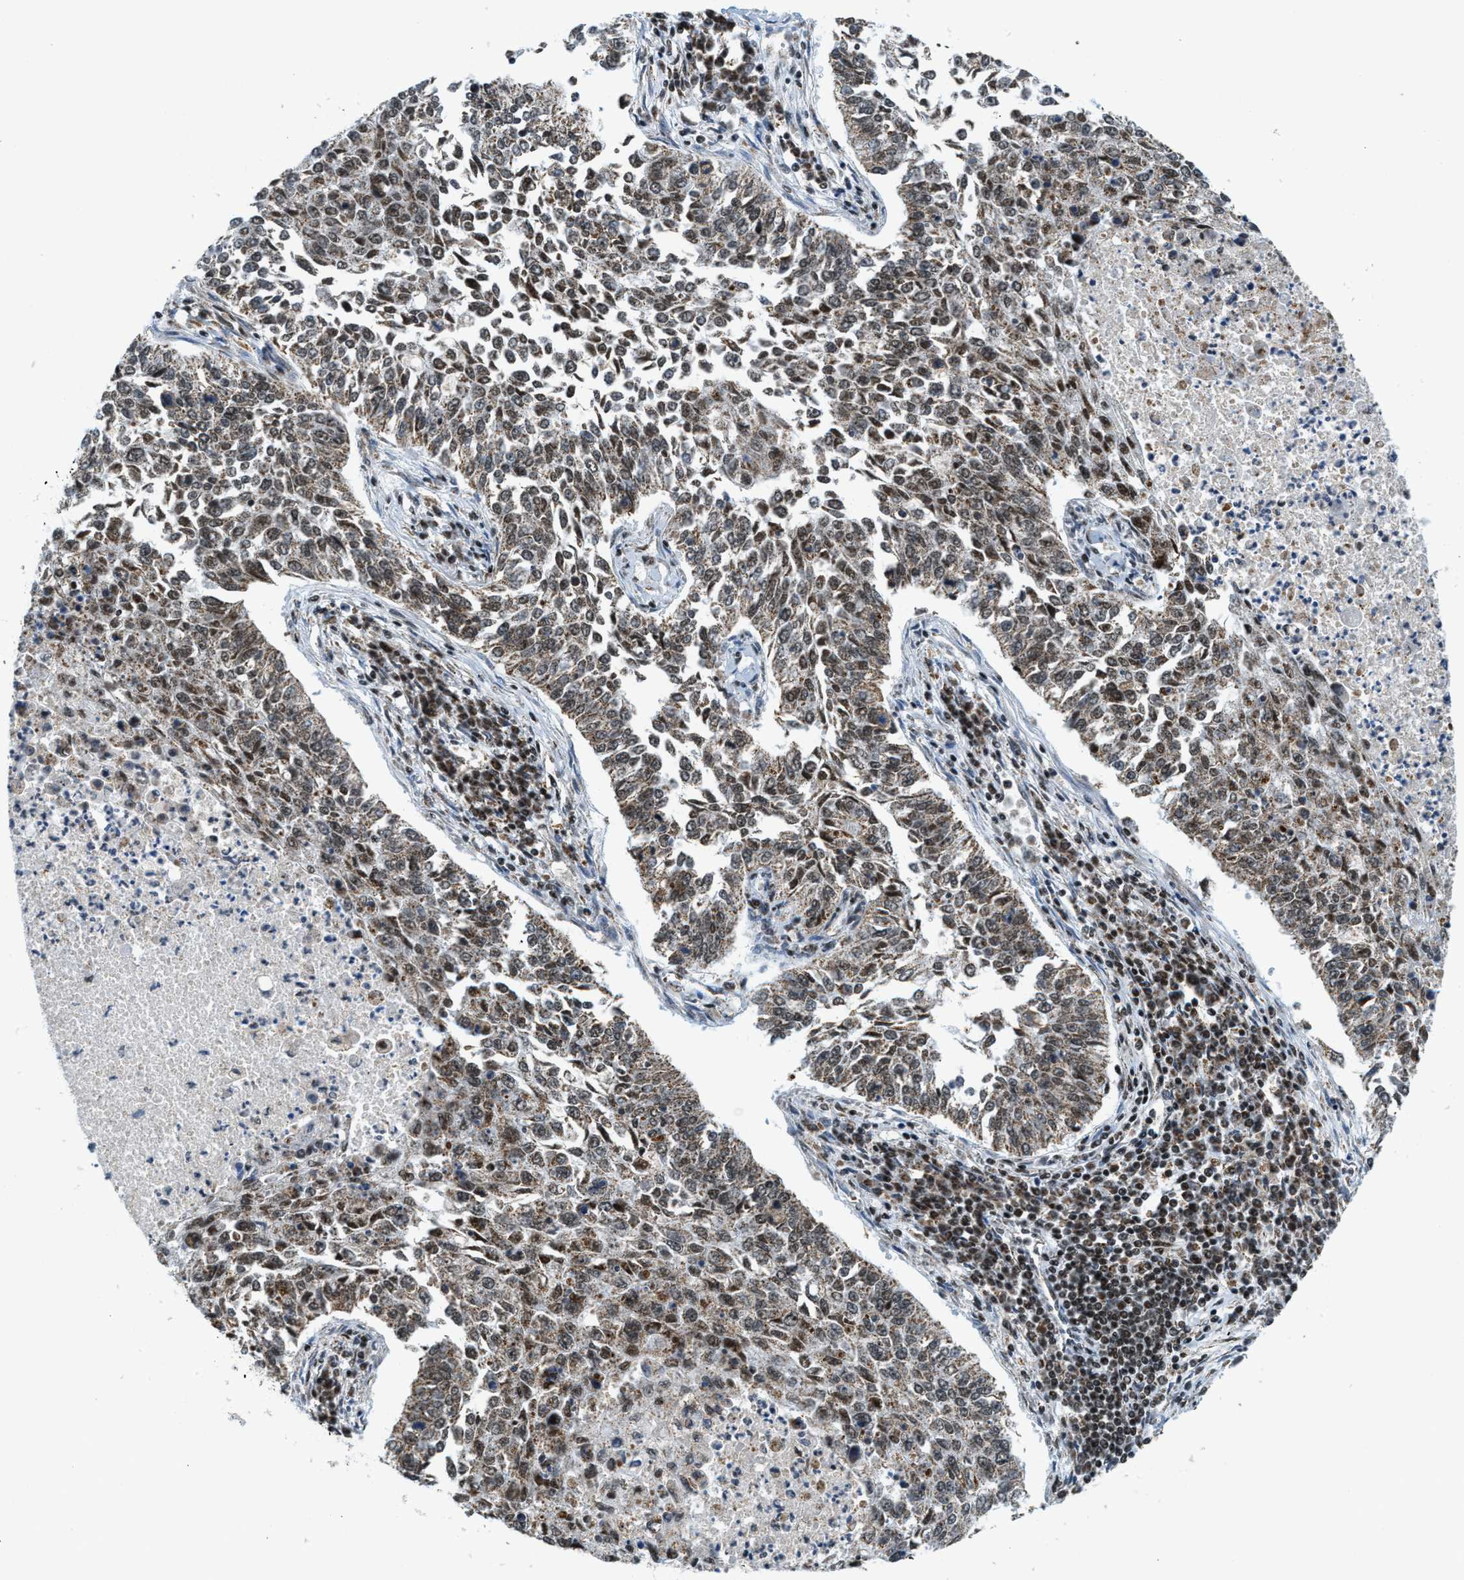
{"staining": {"intensity": "moderate", "quantity": ">75%", "location": "cytoplasmic/membranous,nuclear"}, "tissue": "lung cancer", "cell_type": "Tumor cells", "image_type": "cancer", "snomed": [{"axis": "morphology", "description": "Normal tissue, NOS"}, {"axis": "morphology", "description": "Squamous cell carcinoma, NOS"}, {"axis": "topography", "description": "Cartilage tissue"}, {"axis": "topography", "description": "Bronchus"}, {"axis": "topography", "description": "Lung"}], "caption": "An immunohistochemistry (IHC) photomicrograph of neoplastic tissue is shown. Protein staining in brown shows moderate cytoplasmic/membranous and nuclear positivity in lung cancer within tumor cells. The protein of interest is stained brown, and the nuclei are stained in blue (DAB (3,3'-diaminobenzidine) IHC with brightfield microscopy, high magnification).", "gene": "GABPB1", "patient": {"sex": "female", "age": 49}}